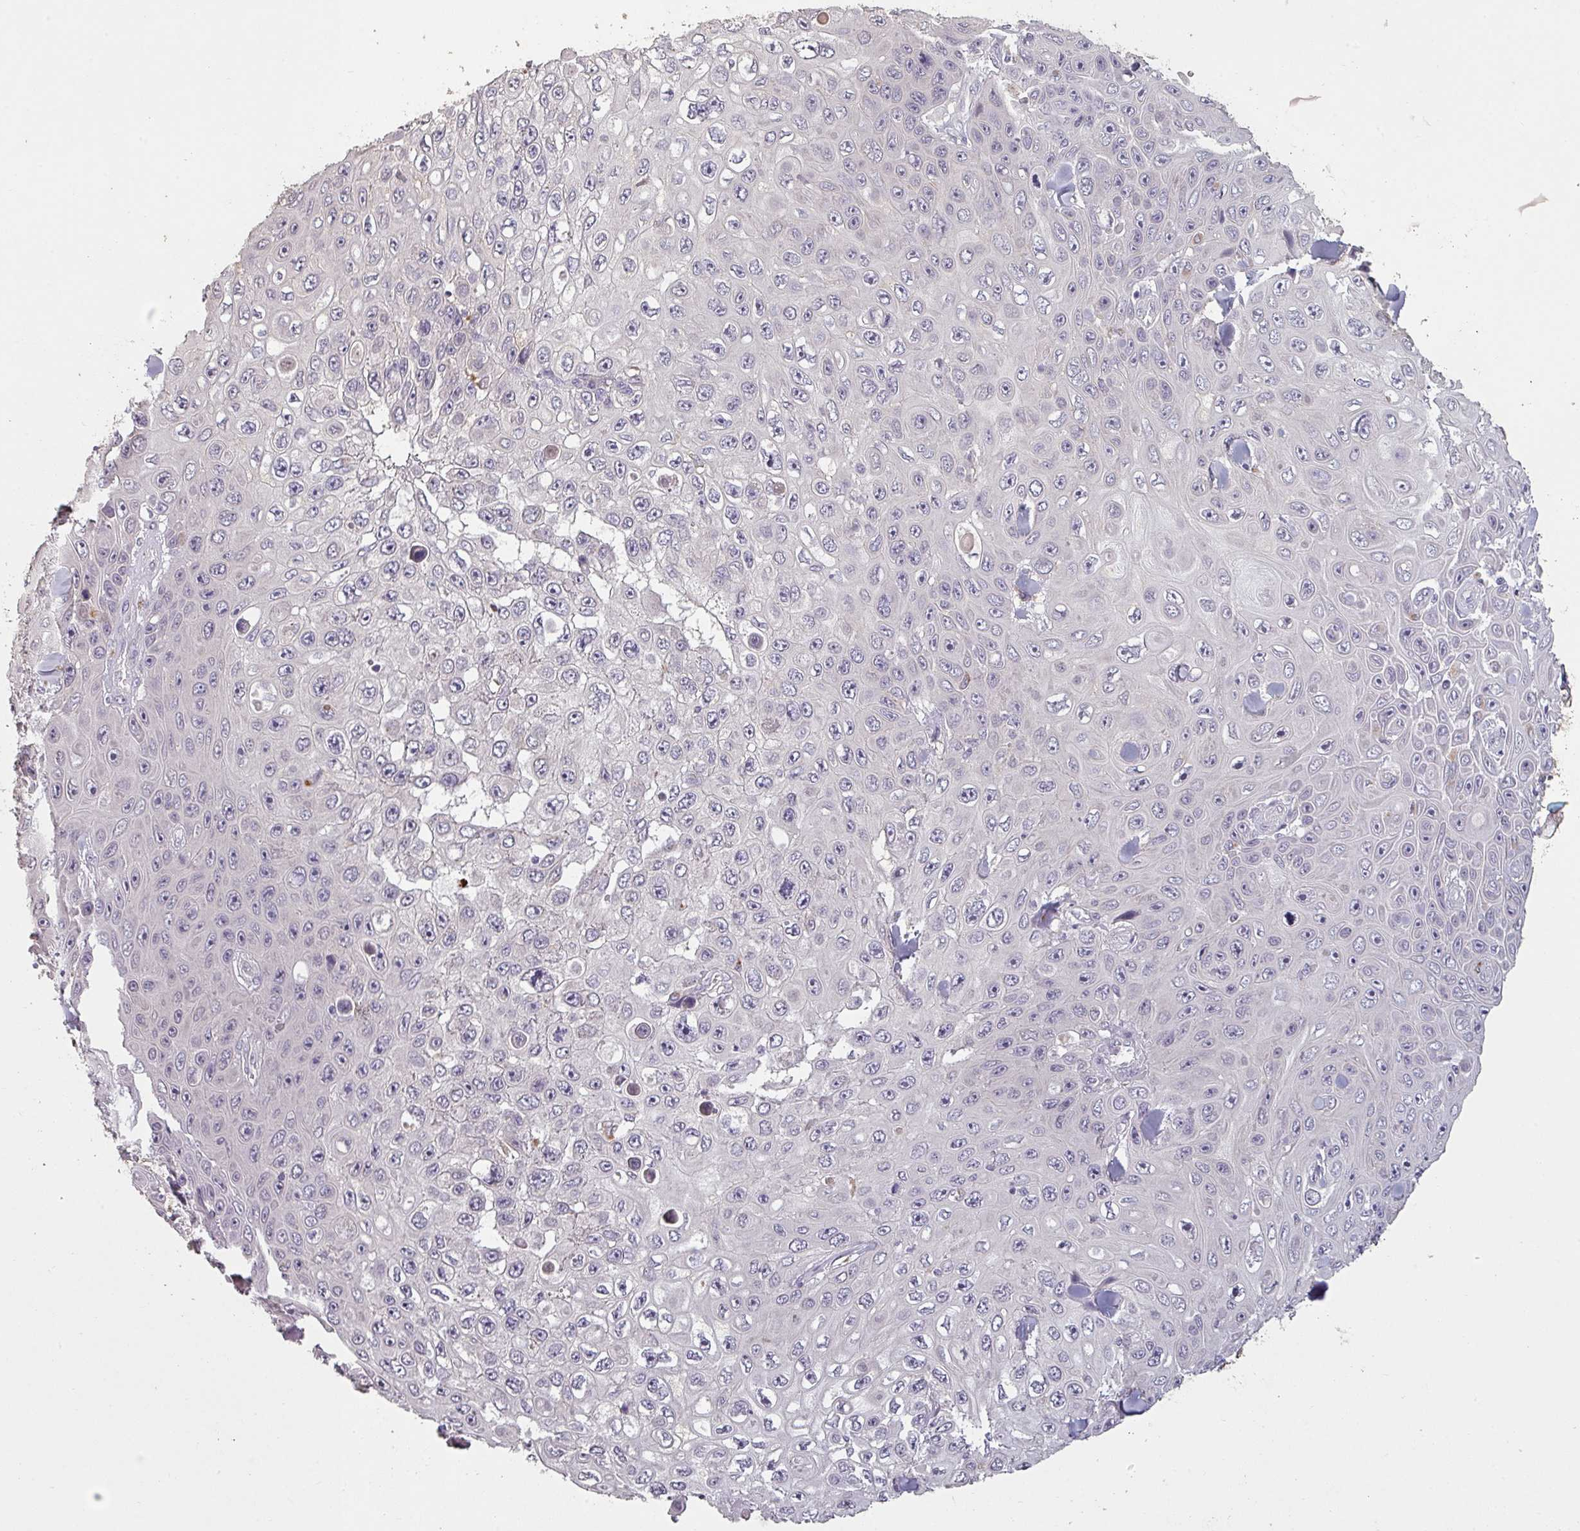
{"staining": {"intensity": "negative", "quantity": "none", "location": "none"}, "tissue": "skin cancer", "cell_type": "Tumor cells", "image_type": "cancer", "snomed": [{"axis": "morphology", "description": "Squamous cell carcinoma, NOS"}, {"axis": "topography", "description": "Skin"}], "caption": "Immunohistochemical staining of skin cancer (squamous cell carcinoma) displays no significant staining in tumor cells.", "gene": "LYPLA1", "patient": {"sex": "male", "age": 82}}